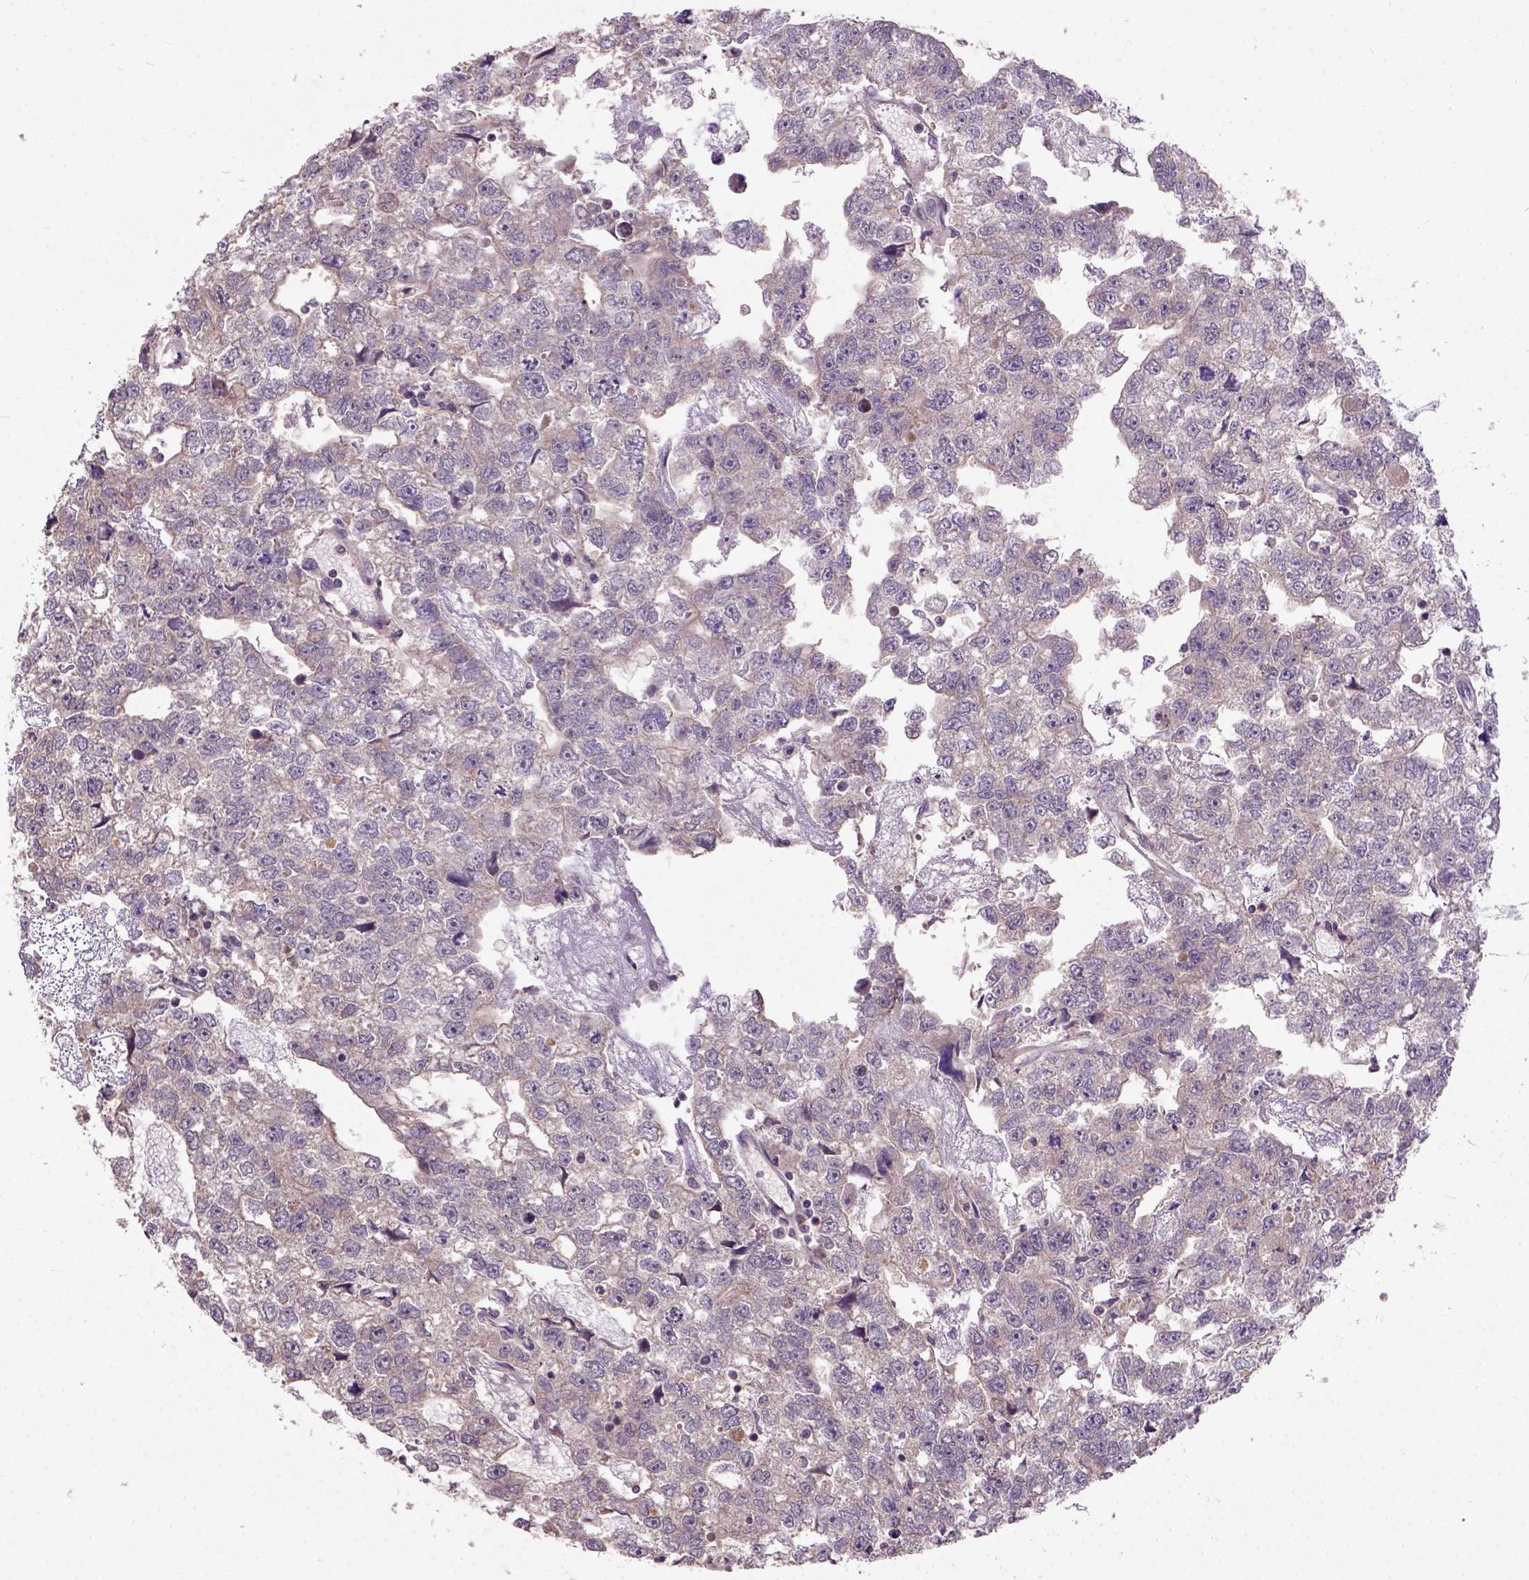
{"staining": {"intensity": "weak", "quantity": "25%-75%", "location": "cytoplasmic/membranous"}, "tissue": "testis cancer", "cell_type": "Tumor cells", "image_type": "cancer", "snomed": [{"axis": "morphology", "description": "Carcinoma, Embryonal, NOS"}, {"axis": "morphology", "description": "Teratoma, malignant, NOS"}, {"axis": "topography", "description": "Testis"}], "caption": "This image exhibits embryonal carcinoma (testis) stained with immunohistochemistry to label a protein in brown. The cytoplasmic/membranous of tumor cells show weak positivity for the protein. Nuclei are counter-stained blue.", "gene": "KBTBD8", "patient": {"sex": "male", "age": 44}}